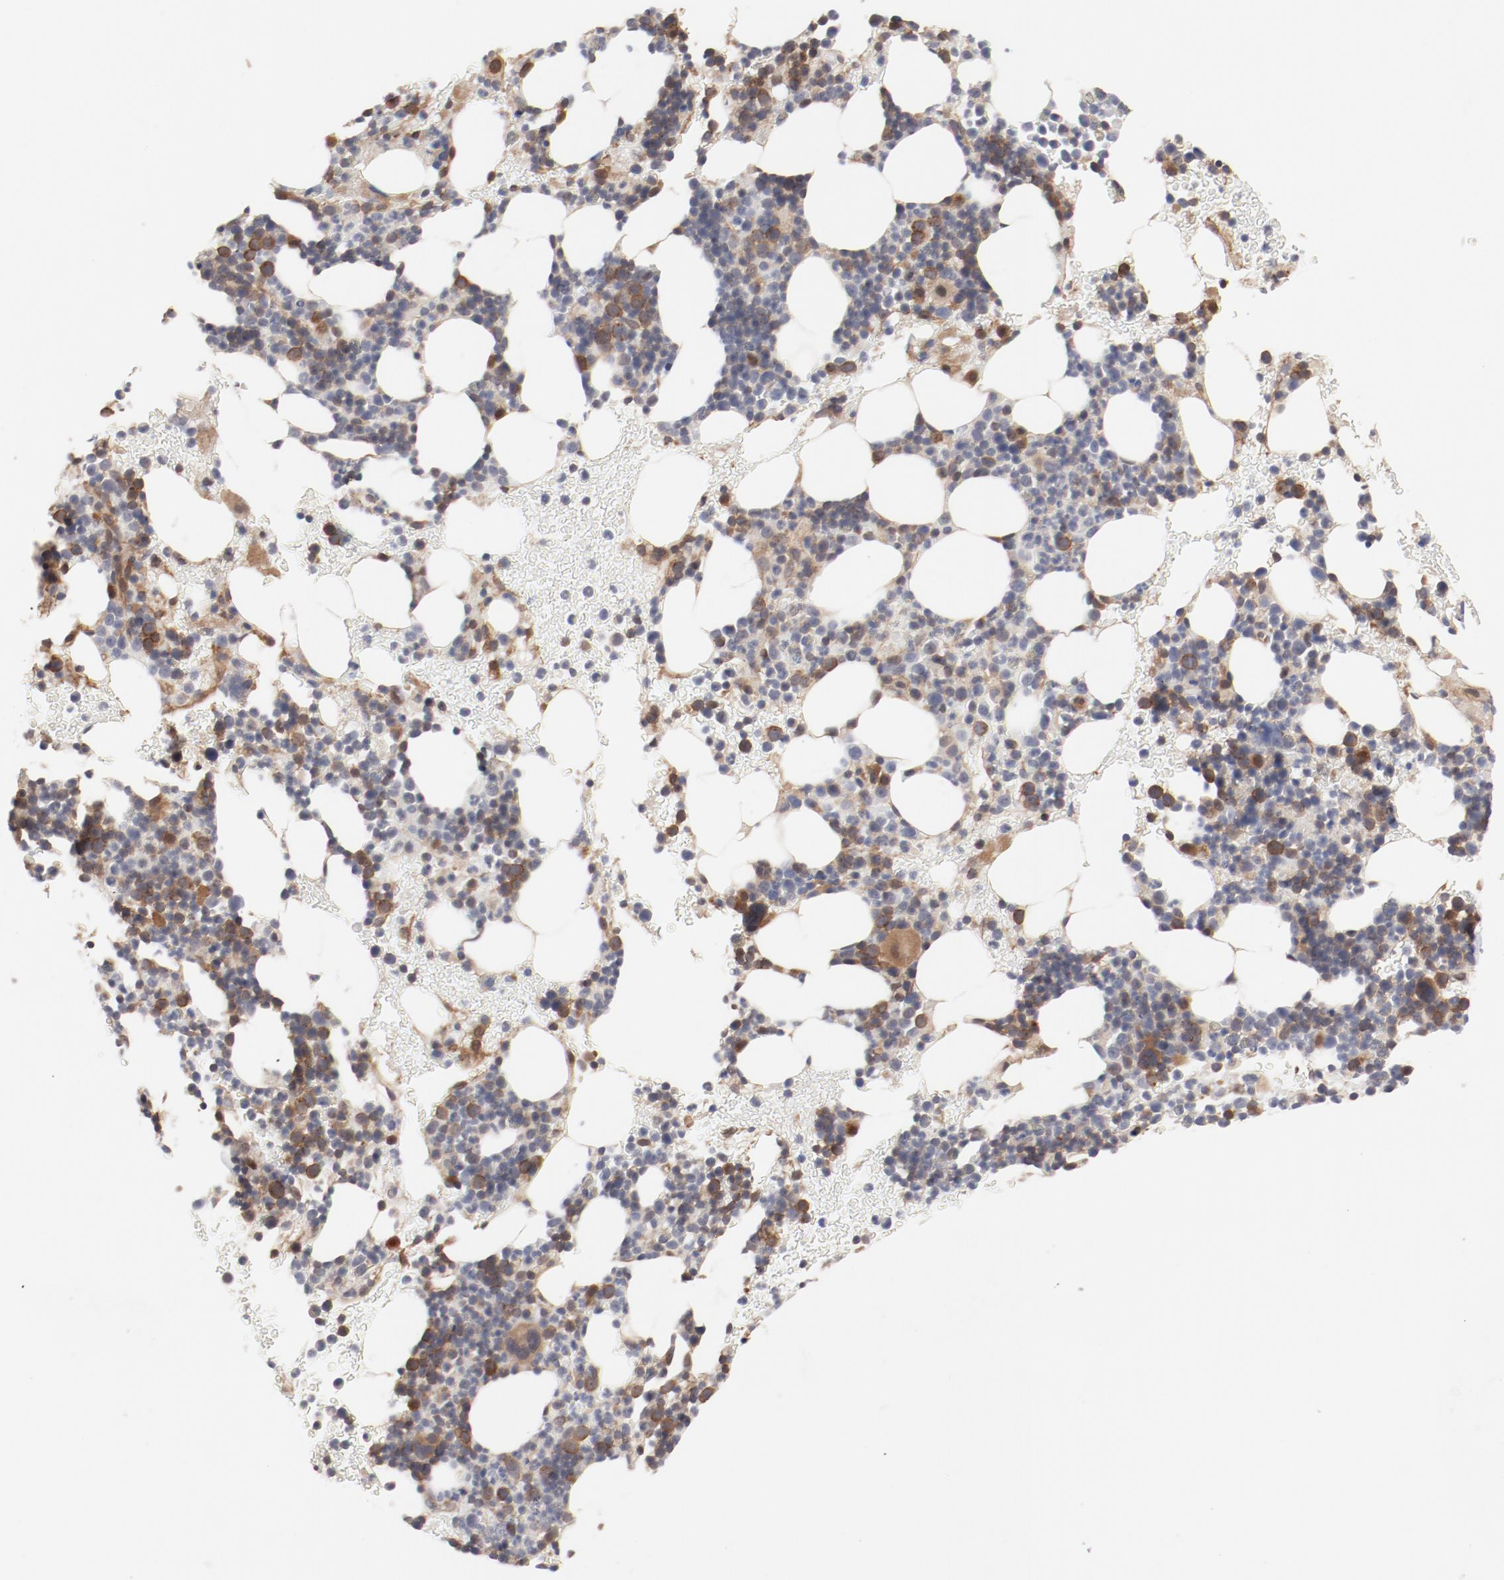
{"staining": {"intensity": "moderate", "quantity": "25%-75%", "location": "cytoplasmic/membranous"}, "tissue": "bone marrow", "cell_type": "Hematopoietic cells", "image_type": "normal", "snomed": [{"axis": "morphology", "description": "Normal tissue, NOS"}, {"axis": "topography", "description": "Bone marrow"}], "caption": "Hematopoietic cells display moderate cytoplasmic/membranous expression in approximately 25%-75% of cells in benign bone marrow.", "gene": "PITPNM2", "patient": {"sex": "male", "age": 17}}